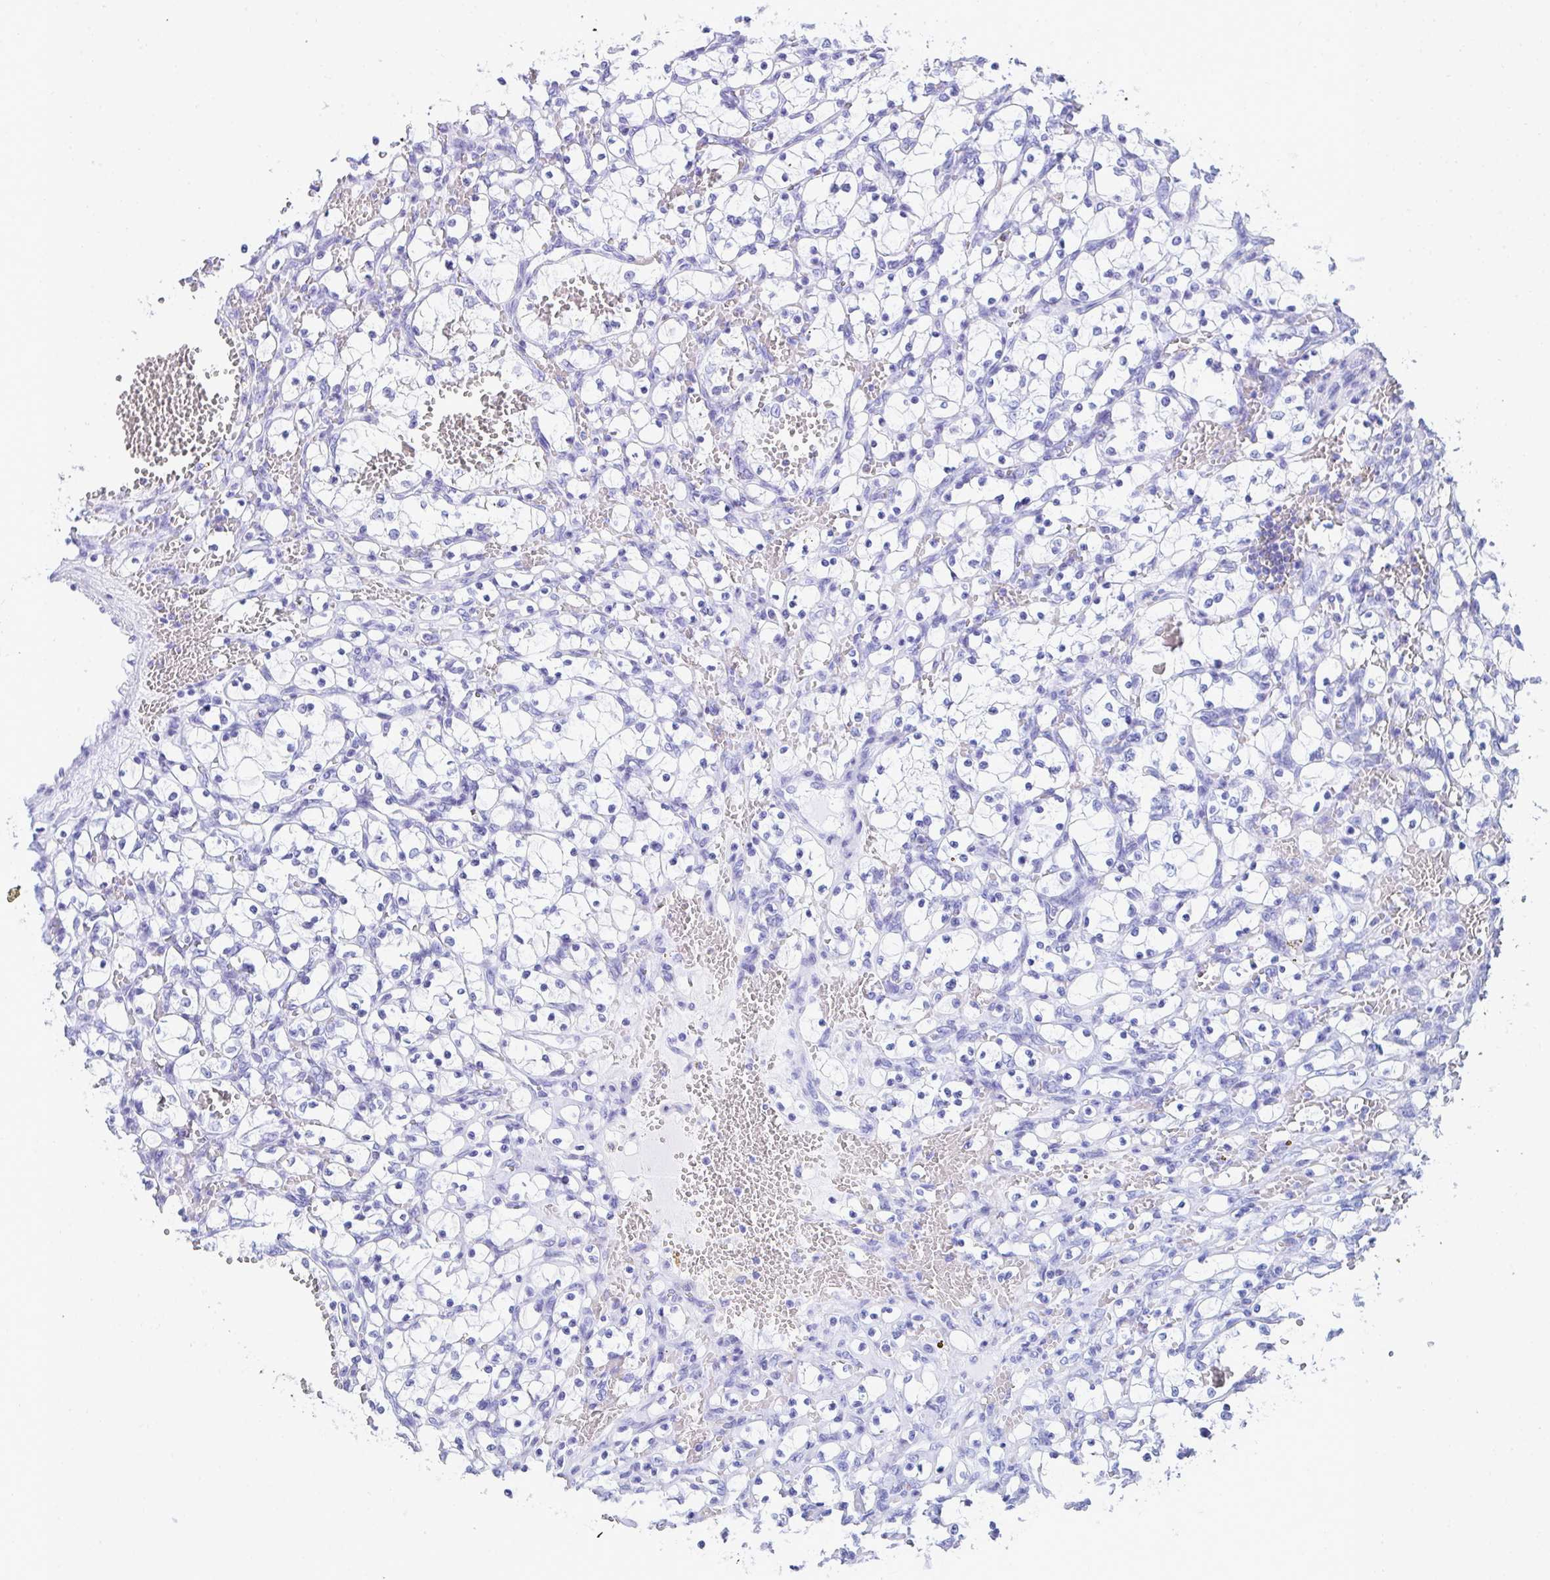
{"staining": {"intensity": "negative", "quantity": "none", "location": "none"}, "tissue": "renal cancer", "cell_type": "Tumor cells", "image_type": "cancer", "snomed": [{"axis": "morphology", "description": "Adenocarcinoma, NOS"}, {"axis": "topography", "description": "Kidney"}], "caption": "Renal cancer was stained to show a protein in brown. There is no significant positivity in tumor cells. (DAB (3,3'-diaminobenzidine) immunohistochemistry (IHC), high magnification).", "gene": "CD7", "patient": {"sex": "female", "age": 69}}